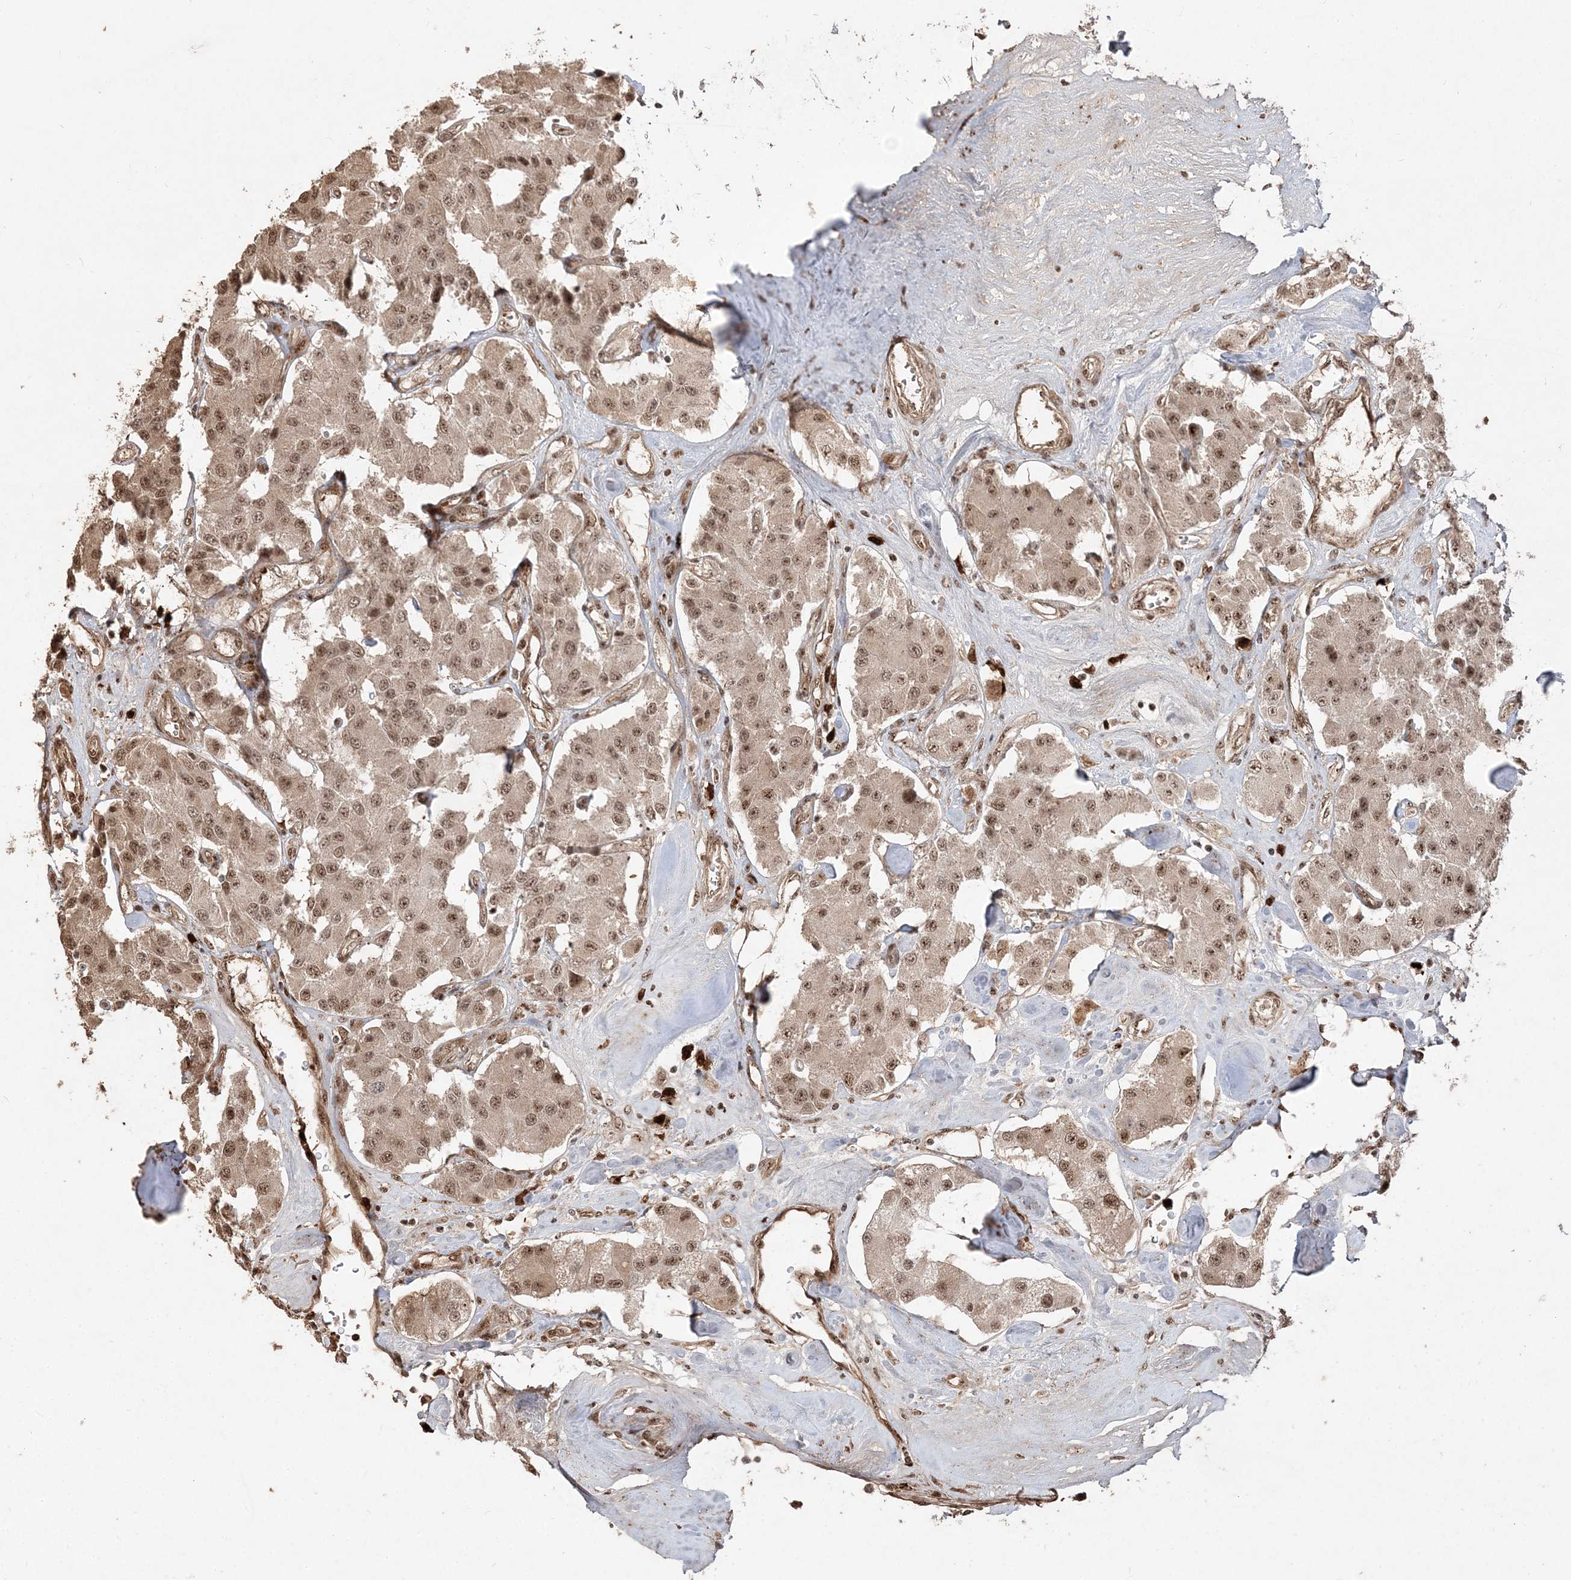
{"staining": {"intensity": "moderate", "quantity": ">75%", "location": "nuclear"}, "tissue": "carcinoid", "cell_type": "Tumor cells", "image_type": "cancer", "snomed": [{"axis": "morphology", "description": "Carcinoid, malignant, NOS"}, {"axis": "topography", "description": "Pancreas"}], "caption": "Moderate nuclear expression for a protein is present in about >75% of tumor cells of carcinoid (malignant) using immunohistochemistry.", "gene": "RBM17", "patient": {"sex": "male", "age": 41}}